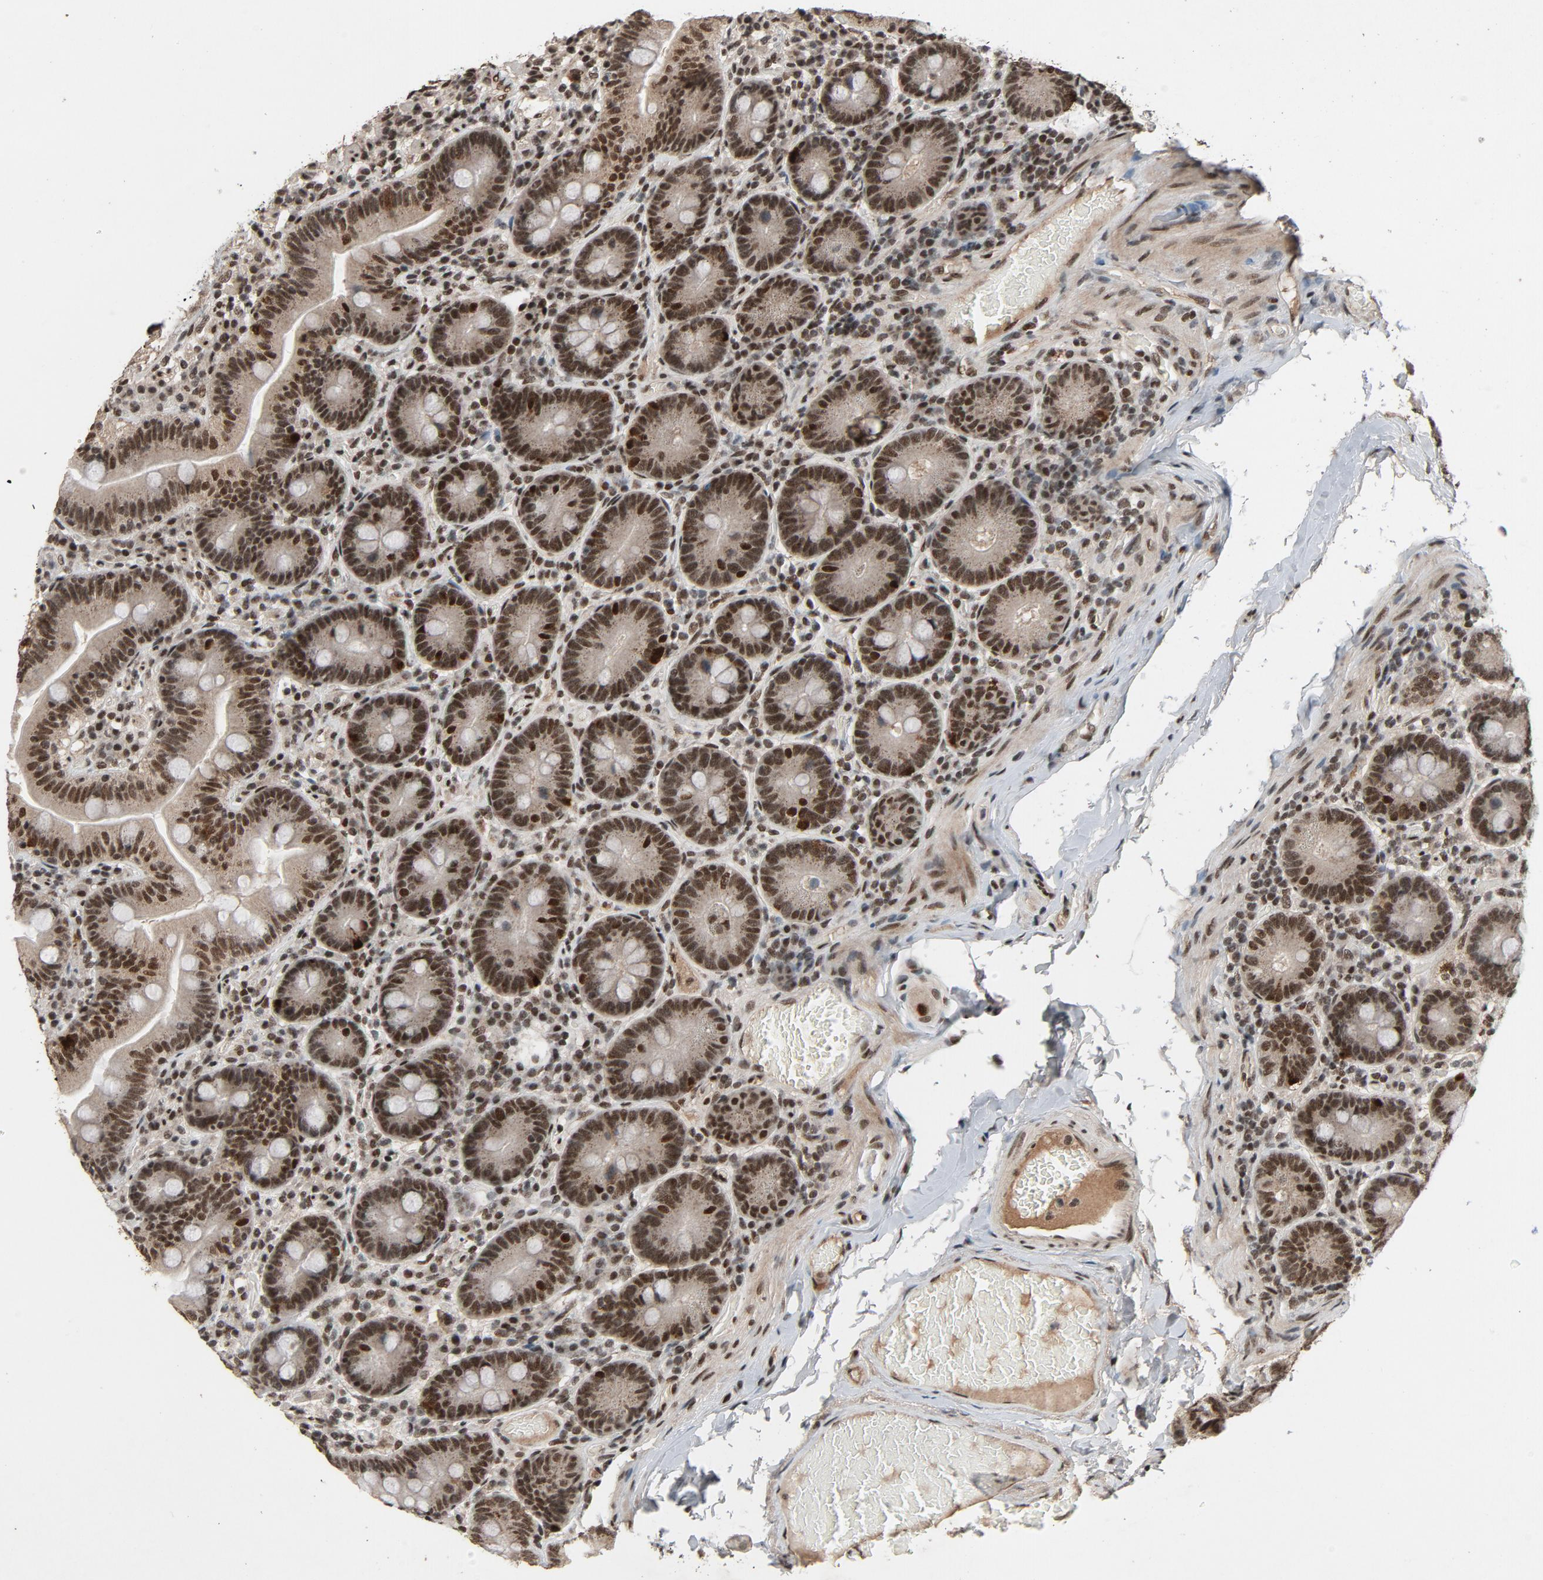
{"staining": {"intensity": "strong", "quantity": ">75%", "location": "nuclear"}, "tissue": "duodenum", "cell_type": "Glandular cells", "image_type": "normal", "snomed": [{"axis": "morphology", "description": "Normal tissue, NOS"}, {"axis": "topography", "description": "Duodenum"}], "caption": "A high-resolution micrograph shows IHC staining of benign duodenum, which reveals strong nuclear positivity in approximately >75% of glandular cells. The staining was performed using DAB to visualize the protein expression in brown, while the nuclei were stained in blue with hematoxylin (Magnification: 20x).", "gene": "SMARCD1", "patient": {"sex": "male", "age": 66}}